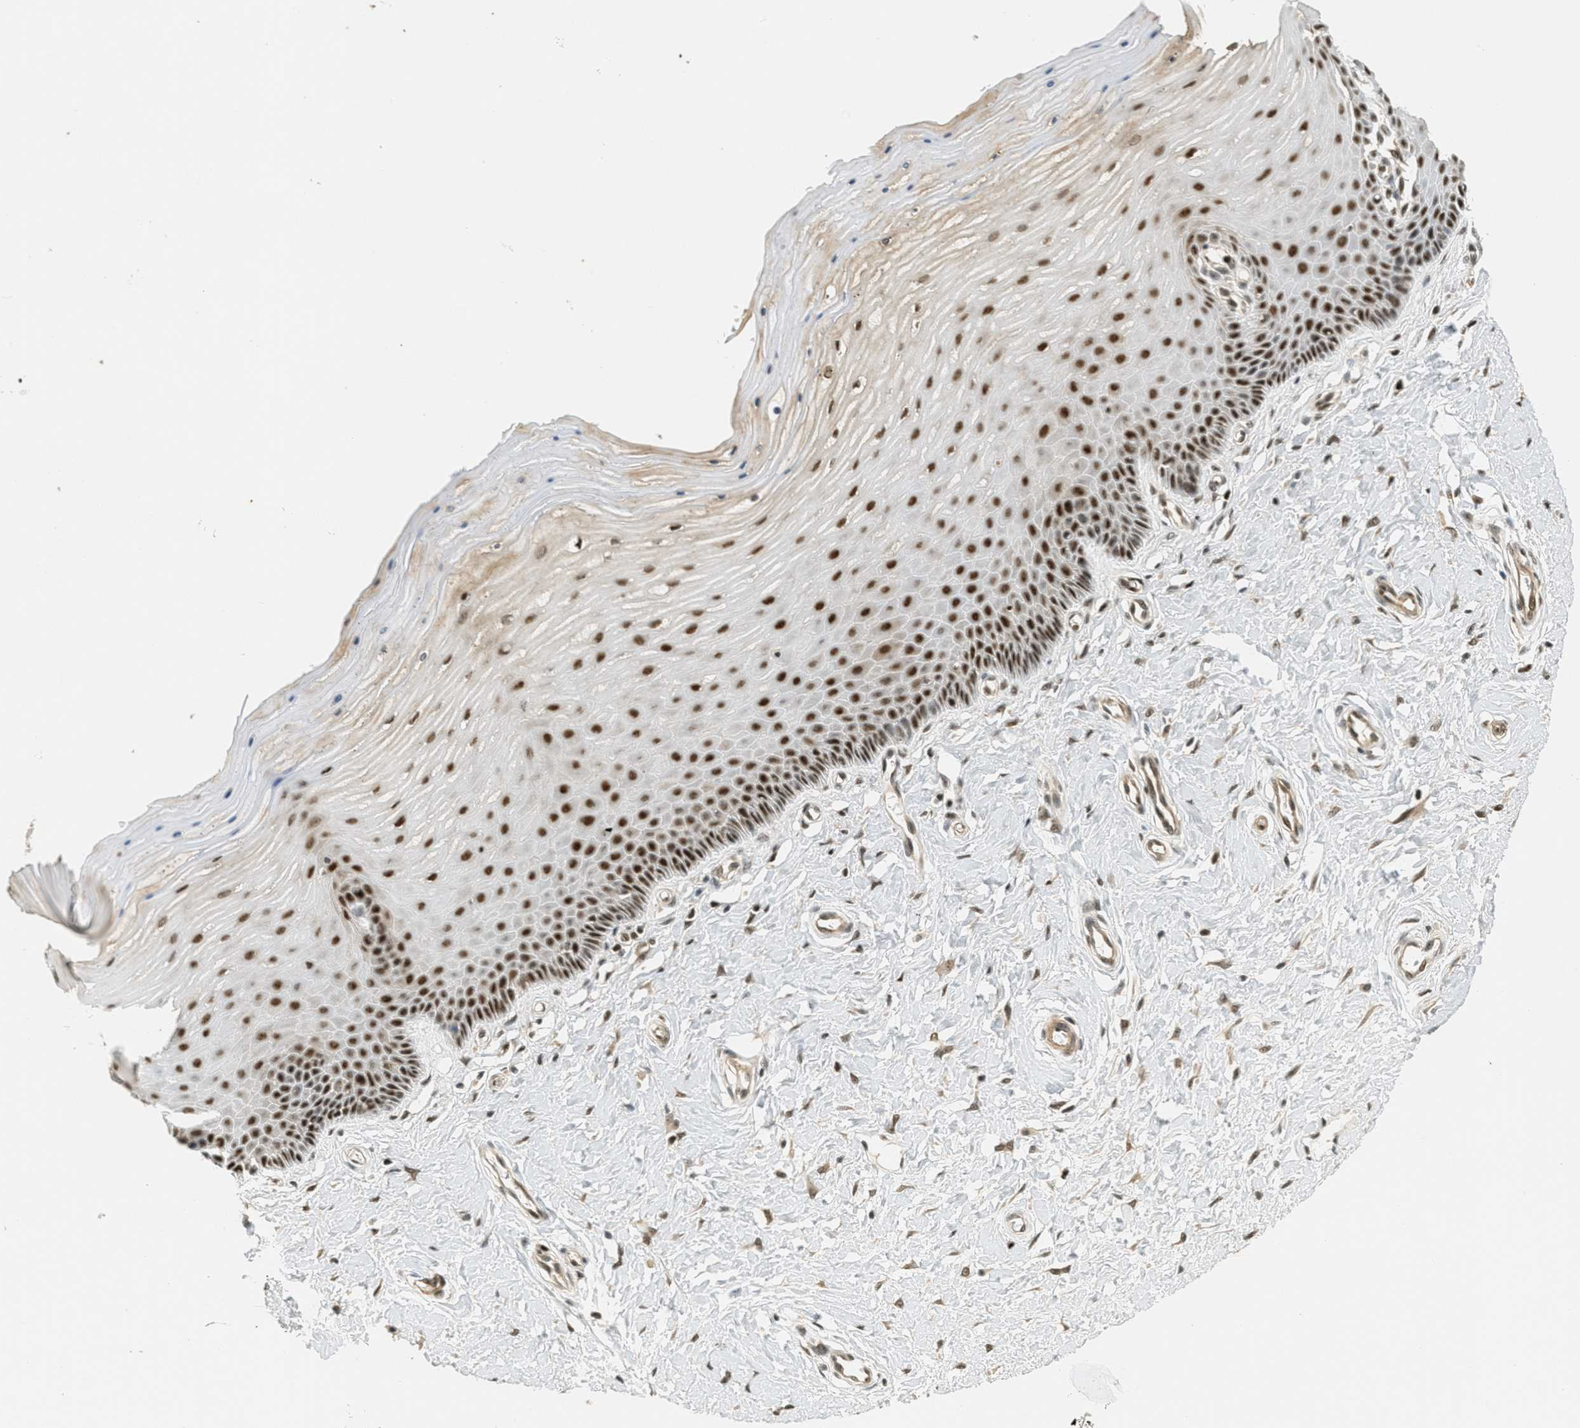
{"staining": {"intensity": "strong", "quantity": ">75%", "location": "nuclear"}, "tissue": "cervix", "cell_type": "Squamous epithelial cells", "image_type": "normal", "snomed": [{"axis": "morphology", "description": "Normal tissue, NOS"}, {"axis": "topography", "description": "Cervix"}], "caption": "IHC photomicrograph of normal human cervix stained for a protein (brown), which shows high levels of strong nuclear positivity in approximately >75% of squamous epithelial cells.", "gene": "FOXM1", "patient": {"sex": "female", "age": 55}}